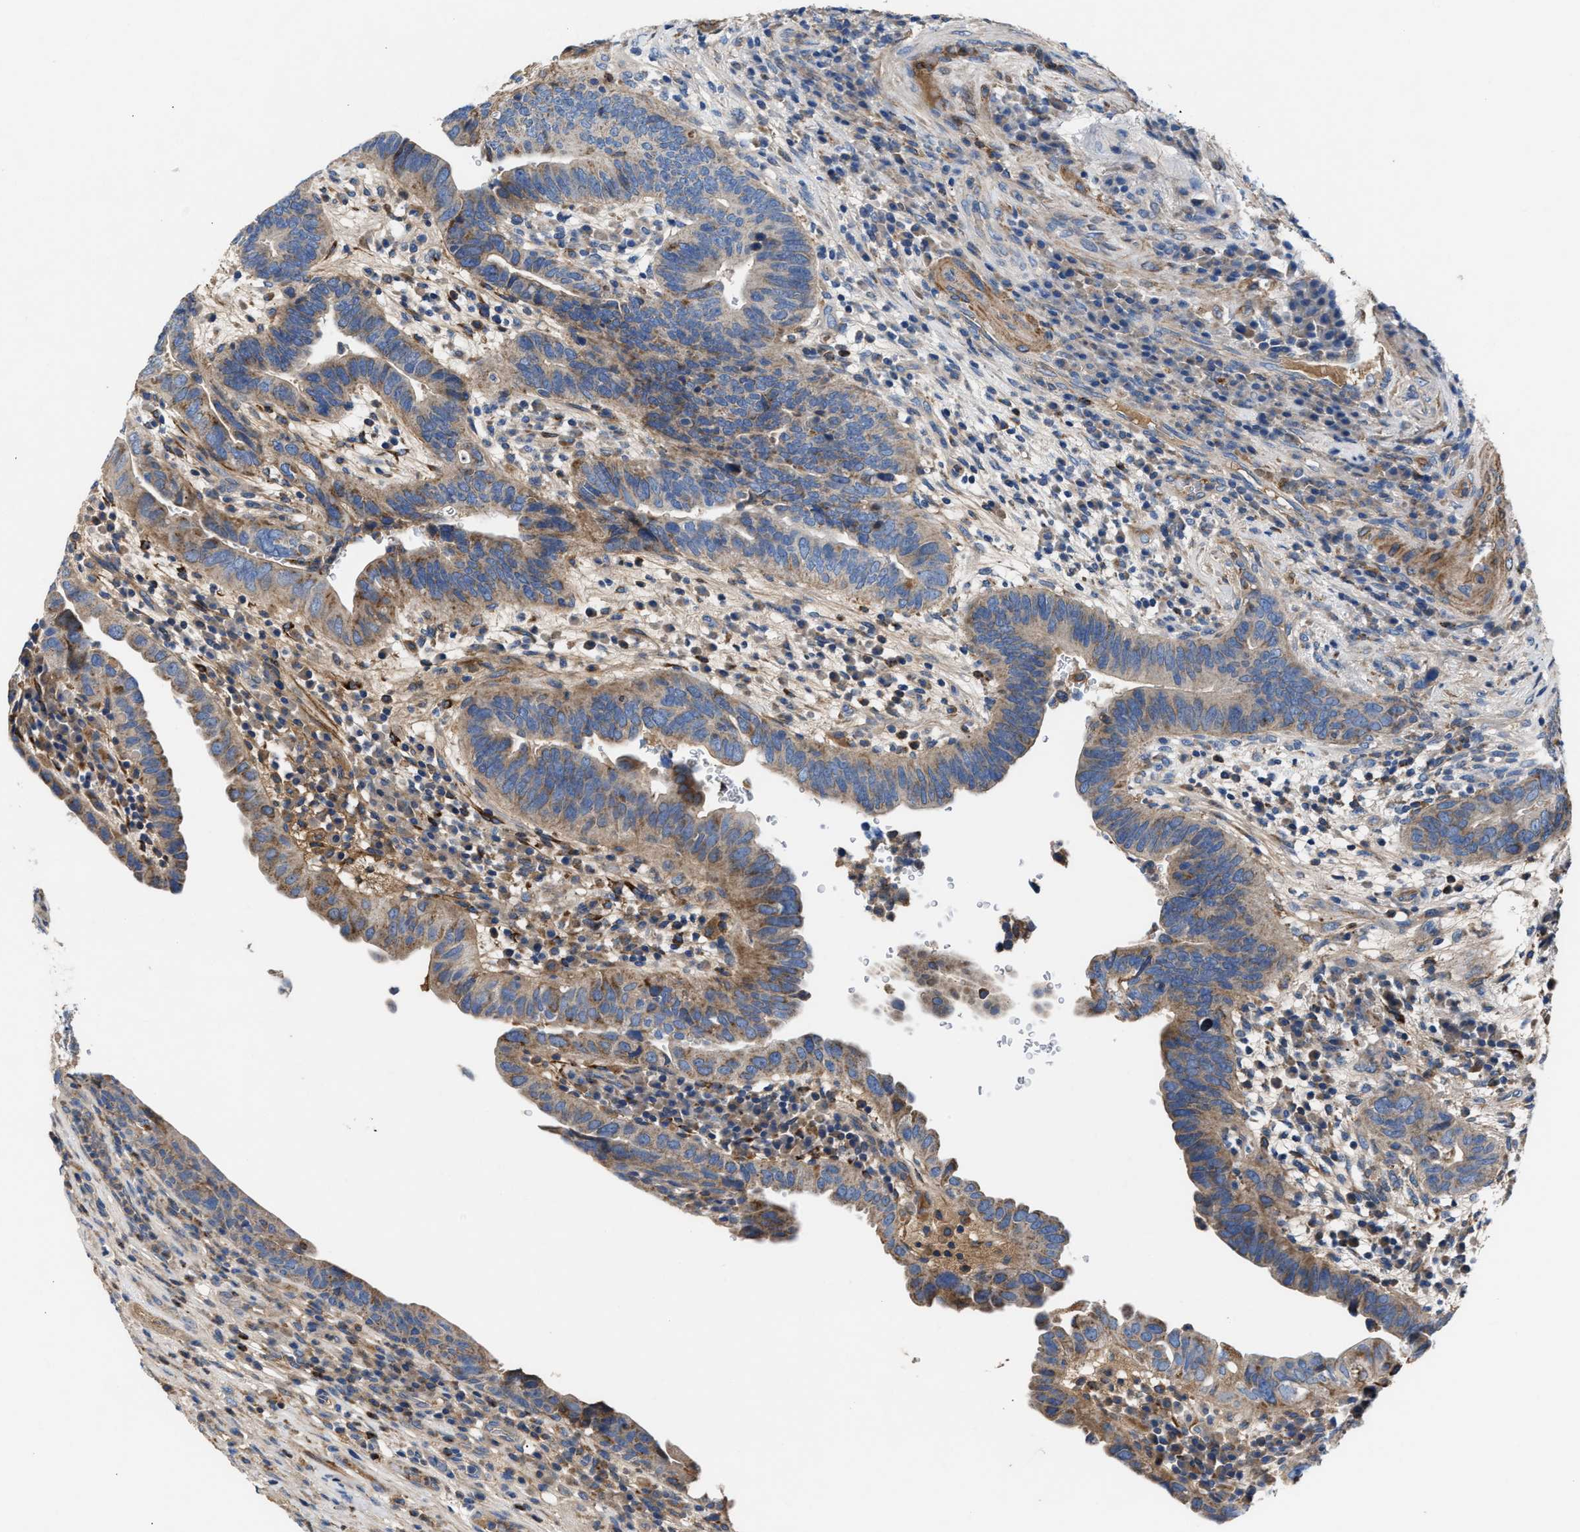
{"staining": {"intensity": "weak", "quantity": "25%-75%", "location": "cytoplasmic/membranous"}, "tissue": "urothelial cancer", "cell_type": "Tumor cells", "image_type": "cancer", "snomed": [{"axis": "morphology", "description": "Urothelial carcinoma, High grade"}, {"axis": "topography", "description": "Urinary bladder"}], "caption": "Human urothelial cancer stained with a protein marker exhibits weak staining in tumor cells.", "gene": "CCDC171", "patient": {"sex": "female", "age": 82}}